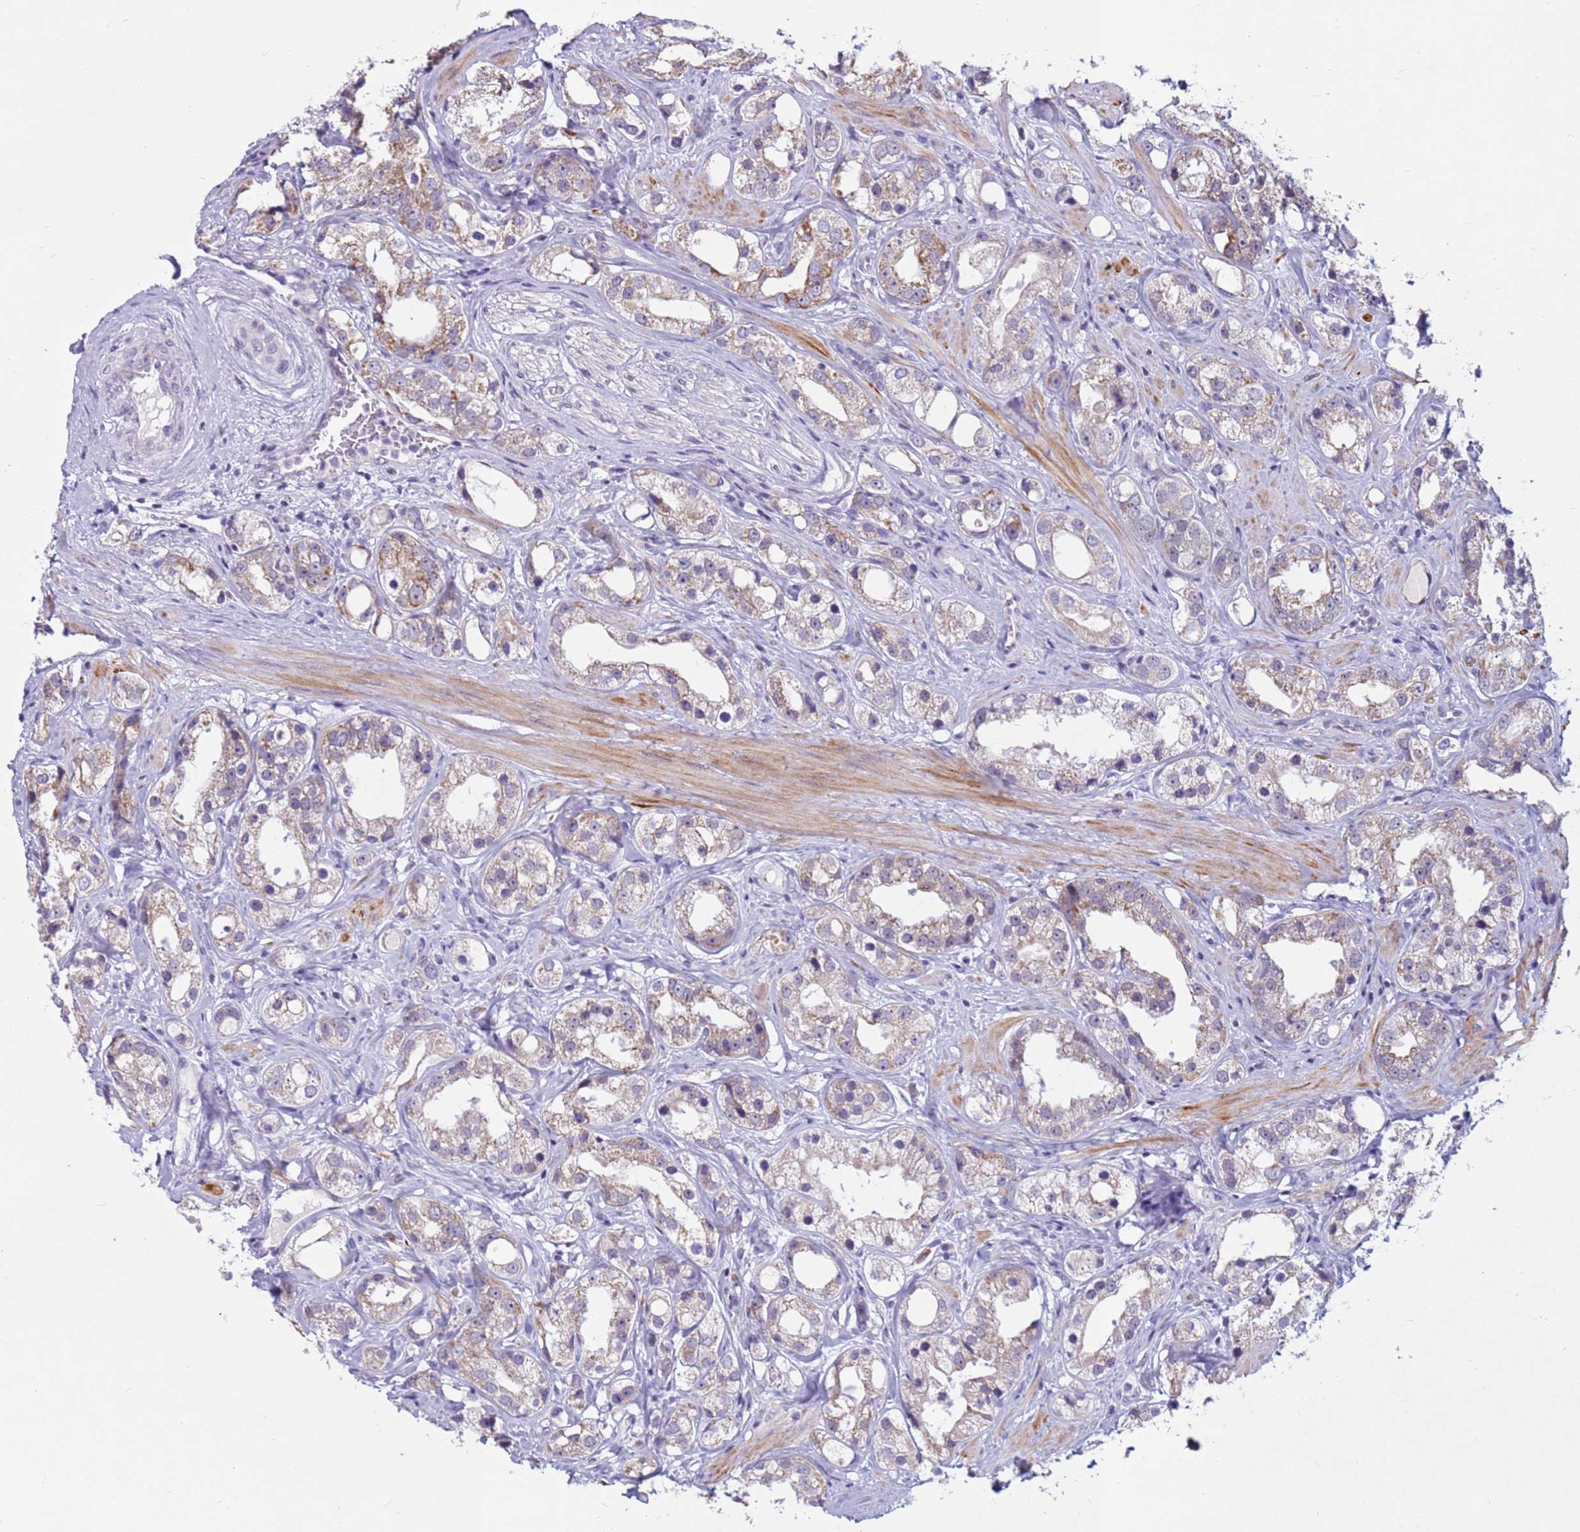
{"staining": {"intensity": "moderate", "quantity": "25%-75%", "location": "cytoplasmic/membranous"}, "tissue": "prostate cancer", "cell_type": "Tumor cells", "image_type": "cancer", "snomed": [{"axis": "morphology", "description": "Adenocarcinoma, NOS"}, {"axis": "topography", "description": "Prostate"}], "caption": "Adenocarcinoma (prostate) tissue demonstrates moderate cytoplasmic/membranous expression in approximately 25%-75% of tumor cells (Brightfield microscopy of DAB IHC at high magnification).", "gene": "CDK2AP2", "patient": {"sex": "male", "age": 79}}